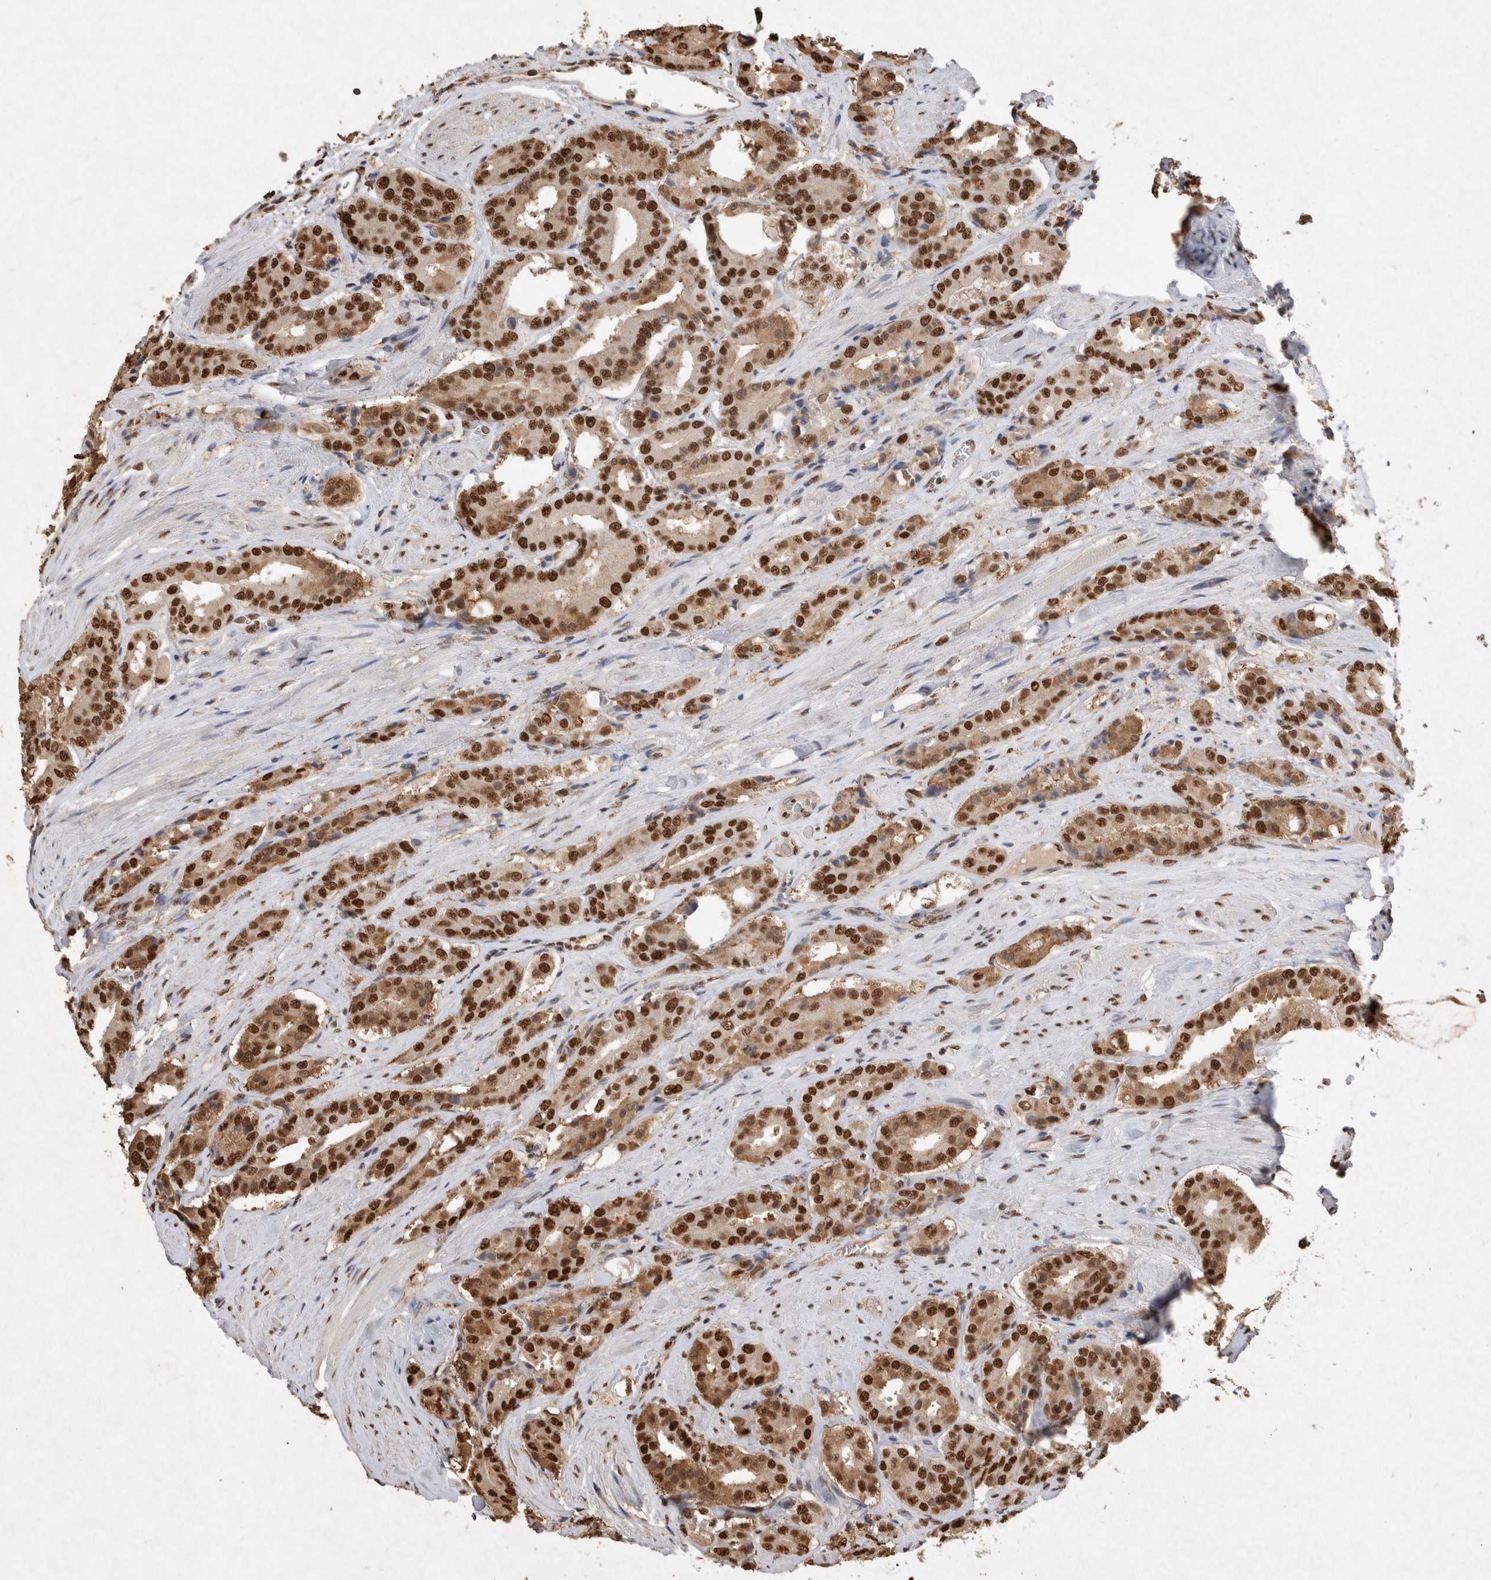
{"staining": {"intensity": "strong", "quantity": ">75%", "location": "cytoplasmic/membranous,nuclear"}, "tissue": "prostate cancer", "cell_type": "Tumor cells", "image_type": "cancer", "snomed": [{"axis": "morphology", "description": "Adenocarcinoma, High grade"}, {"axis": "topography", "description": "Prostate"}], "caption": "High-grade adenocarcinoma (prostate) was stained to show a protein in brown. There is high levels of strong cytoplasmic/membranous and nuclear staining in approximately >75% of tumor cells. The protein is stained brown, and the nuclei are stained in blue (DAB IHC with brightfield microscopy, high magnification).", "gene": "HDGF", "patient": {"sex": "male", "age": 71}}